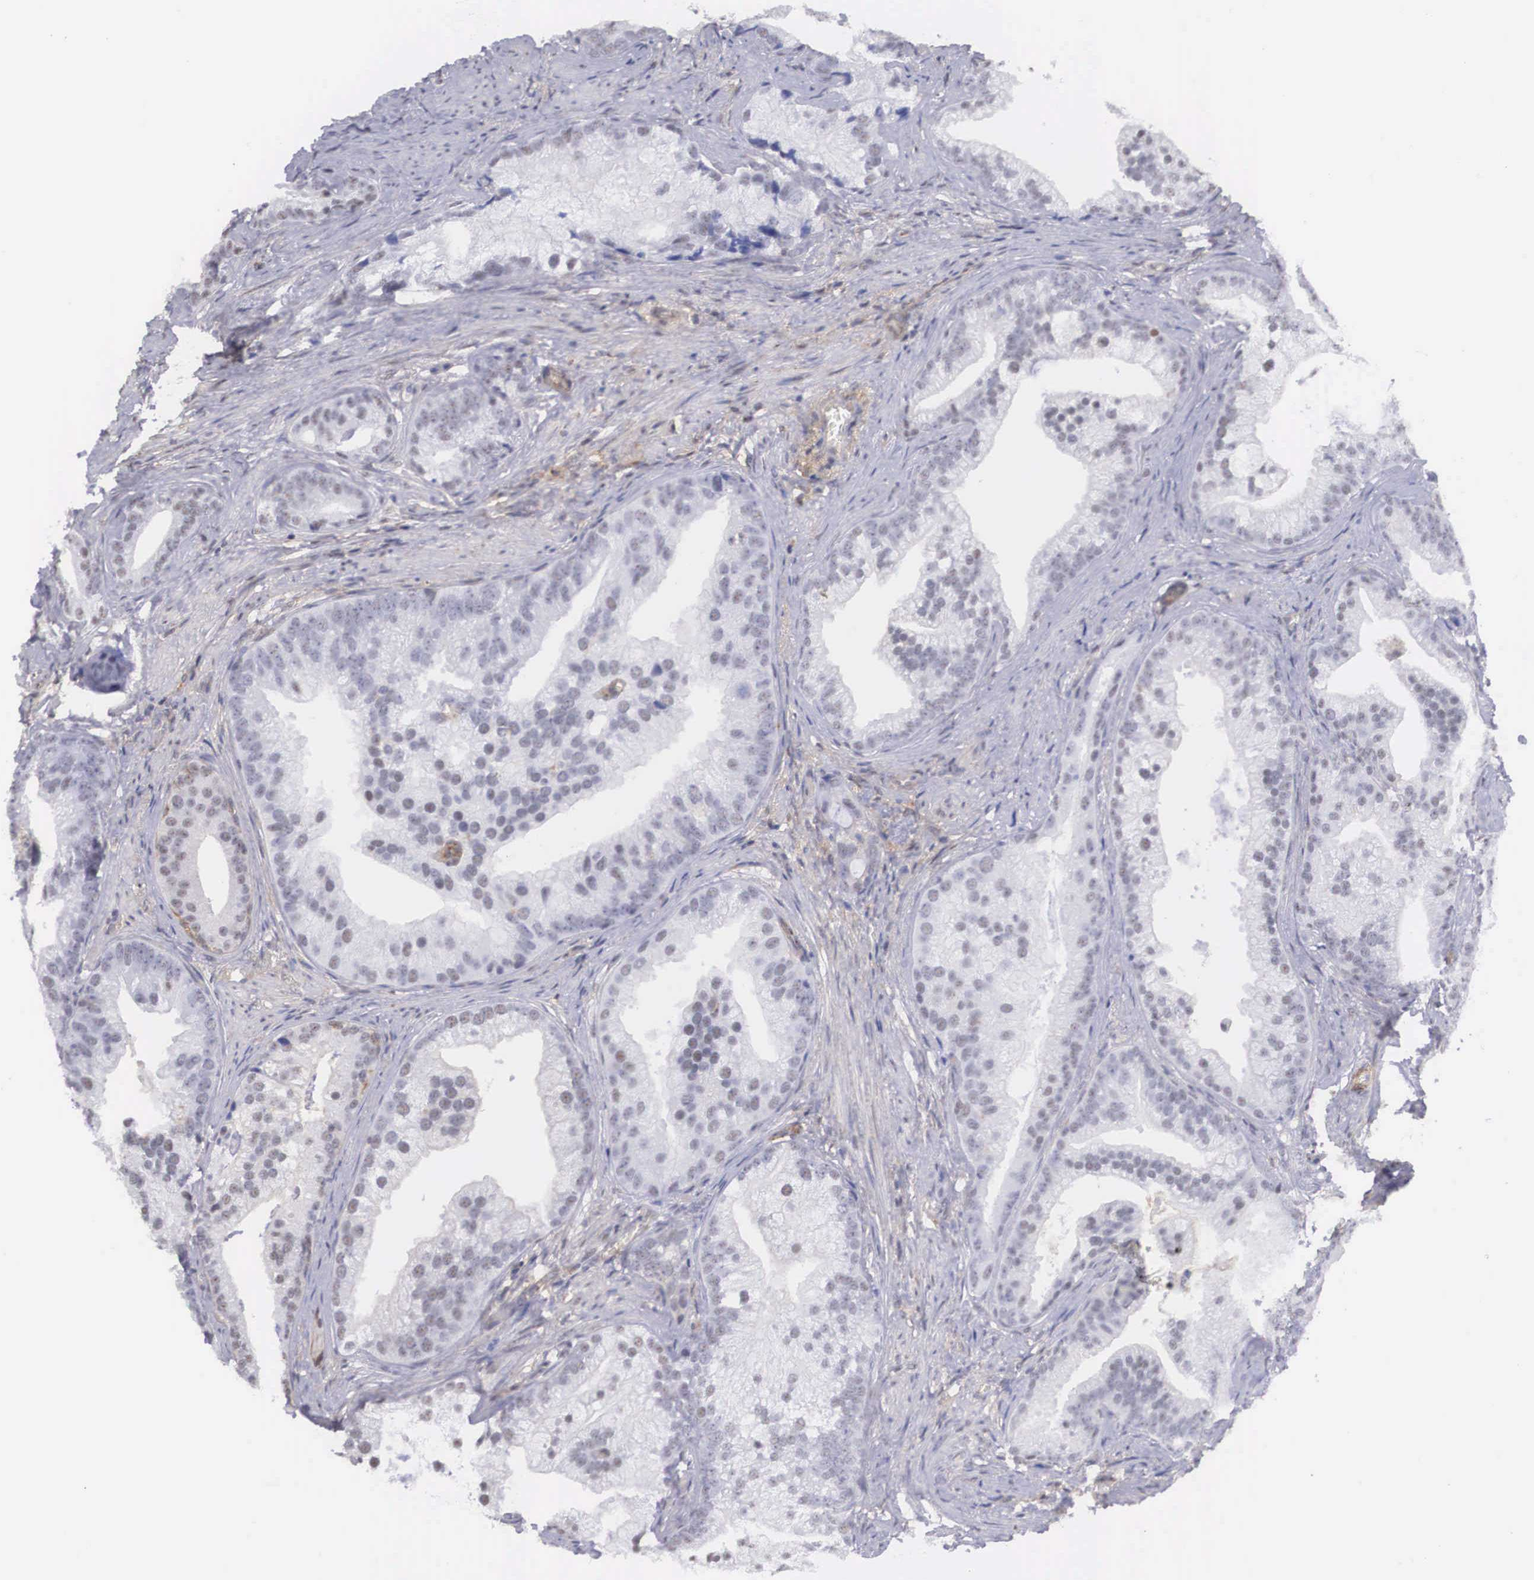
{"staining": {"intensity": "negative", "quantity": "none", "location": "none"}, "tissue": "prostate cancer", "cell_type": "Tumor cells", "image_type": "cancer", "snomed": [{"axis": "morphology", "description": "Adenocarcinoma, Low grade"}, {"axis": "topography", "description": "Prostate"}], "caption": "The photomicrograph exhibits no staining of tumor cells in prostate adenocarcinoma (low-grade).", "gene": "NR4A2", "patient": {"sex": "male", "age": 71}}